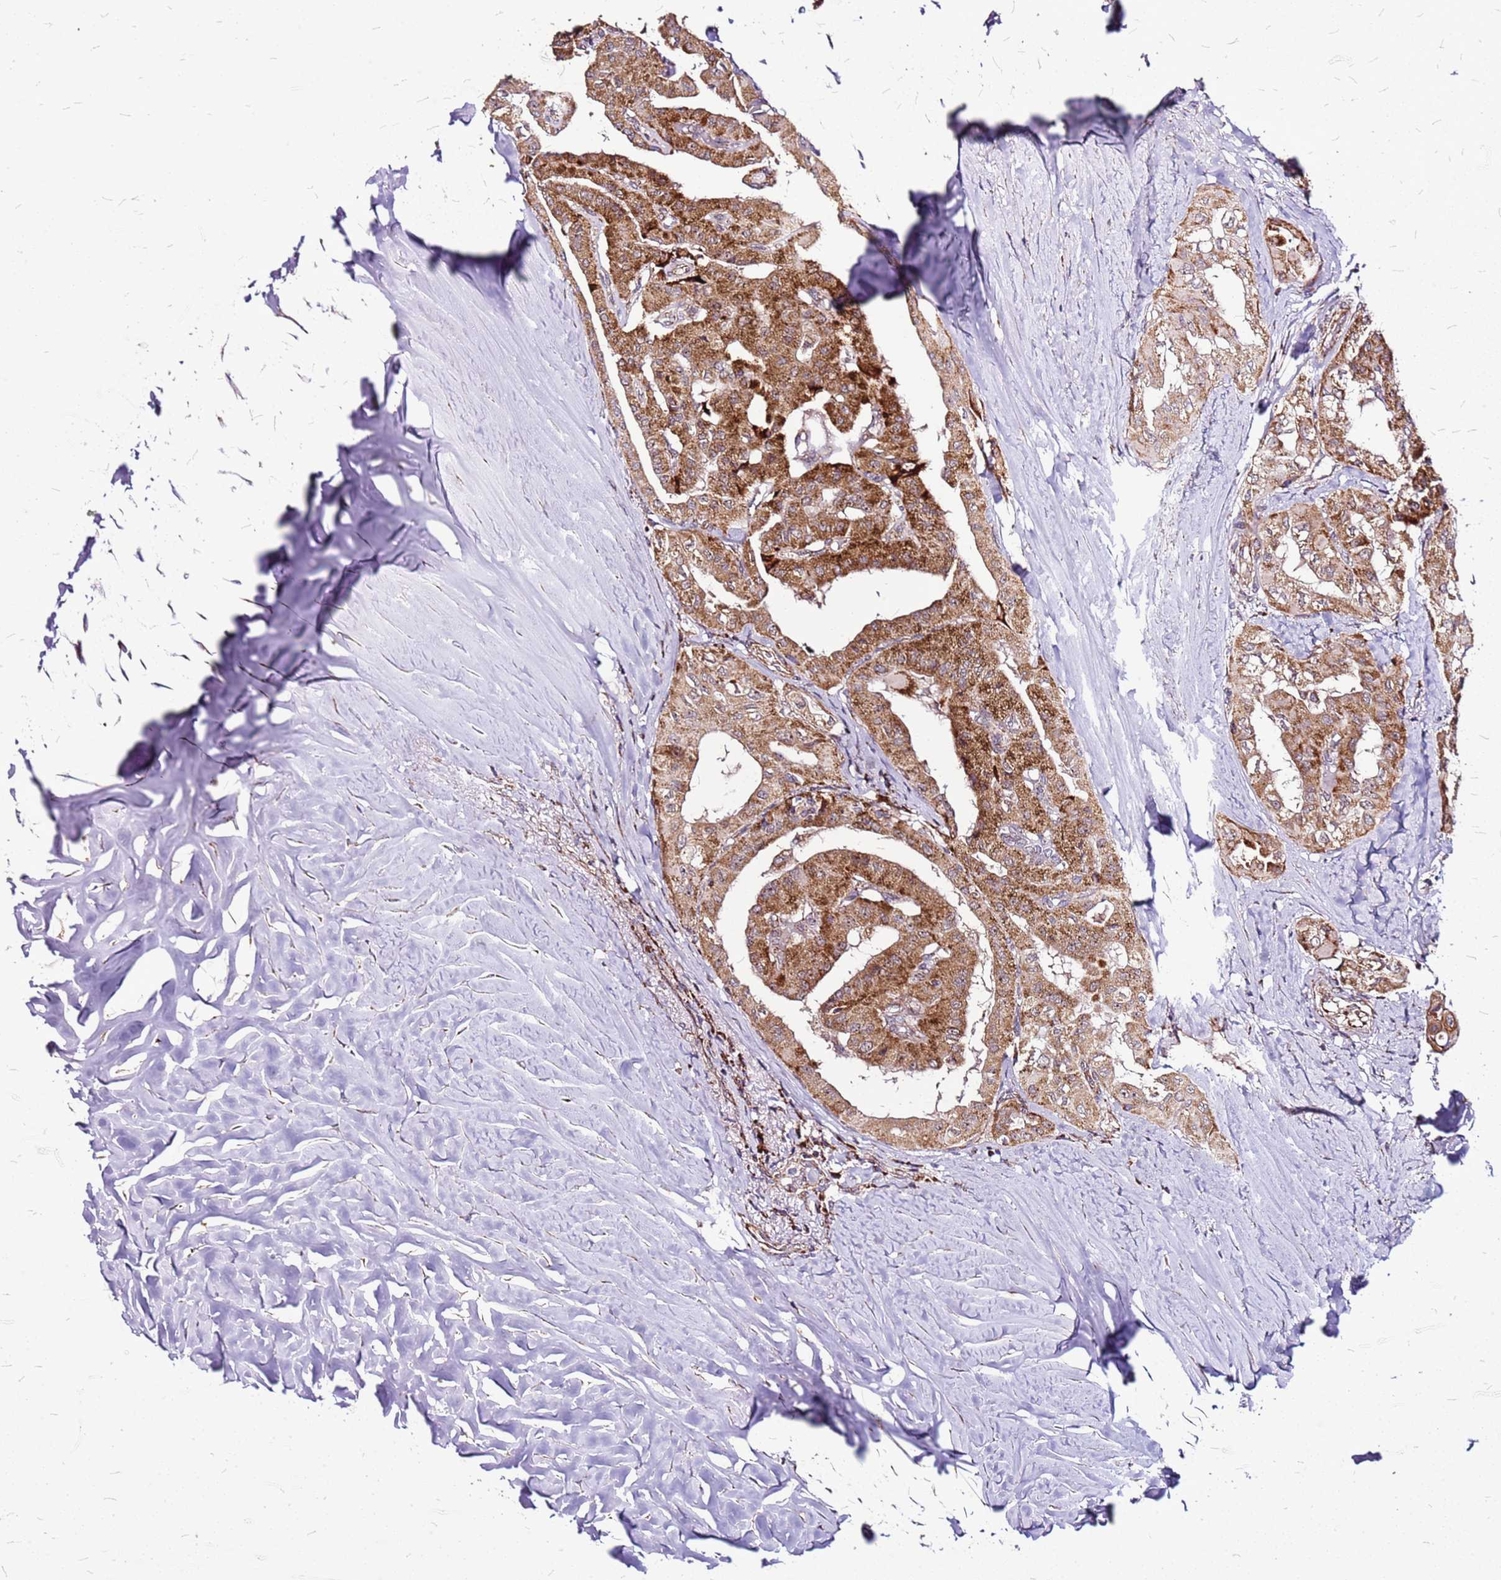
{"staining": {"intensity": "strong", "quantity": ">75%", "location": "cytoplasmic/membranous"}, "tissue": "thyroid cancer", "cell_type": "Tumor cells", "image_type": "cancer", "snomed": [{"axis": "morphology", "description": "Papillary adenocarcinoma, NOS"}, {"axis": "topography", "description": "Thyroid gland"}], "caption": "High-magnification brightfield microscopy of thyroid papillary adenocarcinoma stained with DAB (brown) and counterstained with hematoxylin (blue). tumor cells exhibit strong cytoplasmic/membranous expression is appreciated in approximately>75% of cells.", "gene": "OR51T1", "patient": {"sex": "female", "age": 59}}